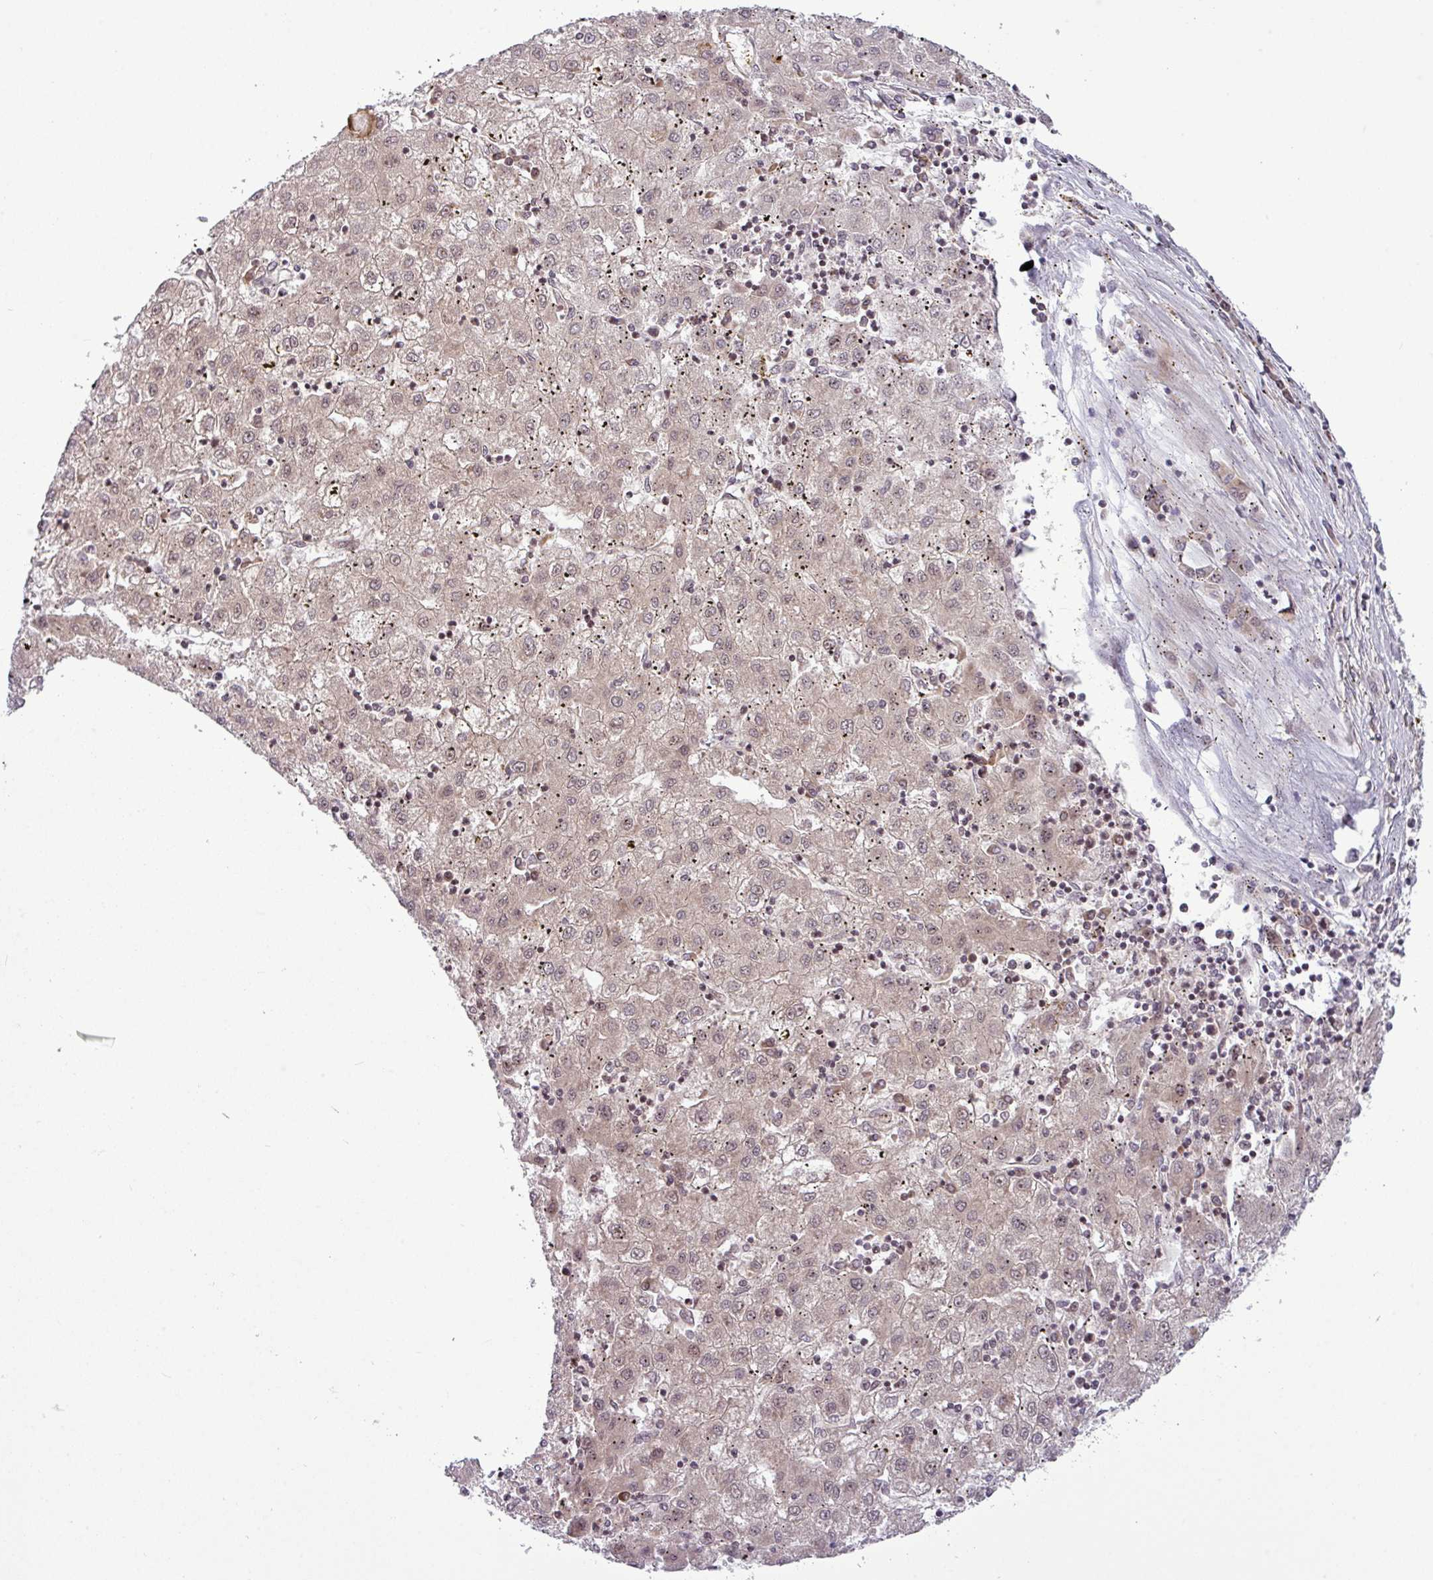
{"staining": {"intensity": "weak", "quantity": ">75%", "location": "cytoplasmic/membranous,nuclear"}, "tissue": "liver cancer", "cell_type": "Tumor cells", "image_type": "cancer", "snomed": [{"axis": "morphology", "description": "Carcinoma, Hepatocellular, NOS"}, {"axis": "topography", "description": "Liver"}], "caption": "Liver hepatocellular carcinoma stained with DAB (3,3'-diaminobenzidine) immunohistochemistry (IHC) demonstrates low levels of weak cytoplasmic/membranous and nuclear expression in approximately >75% of tumor cells.", "gene": "SLC66A2", "patient": {"sex": "male", "age": 72}}